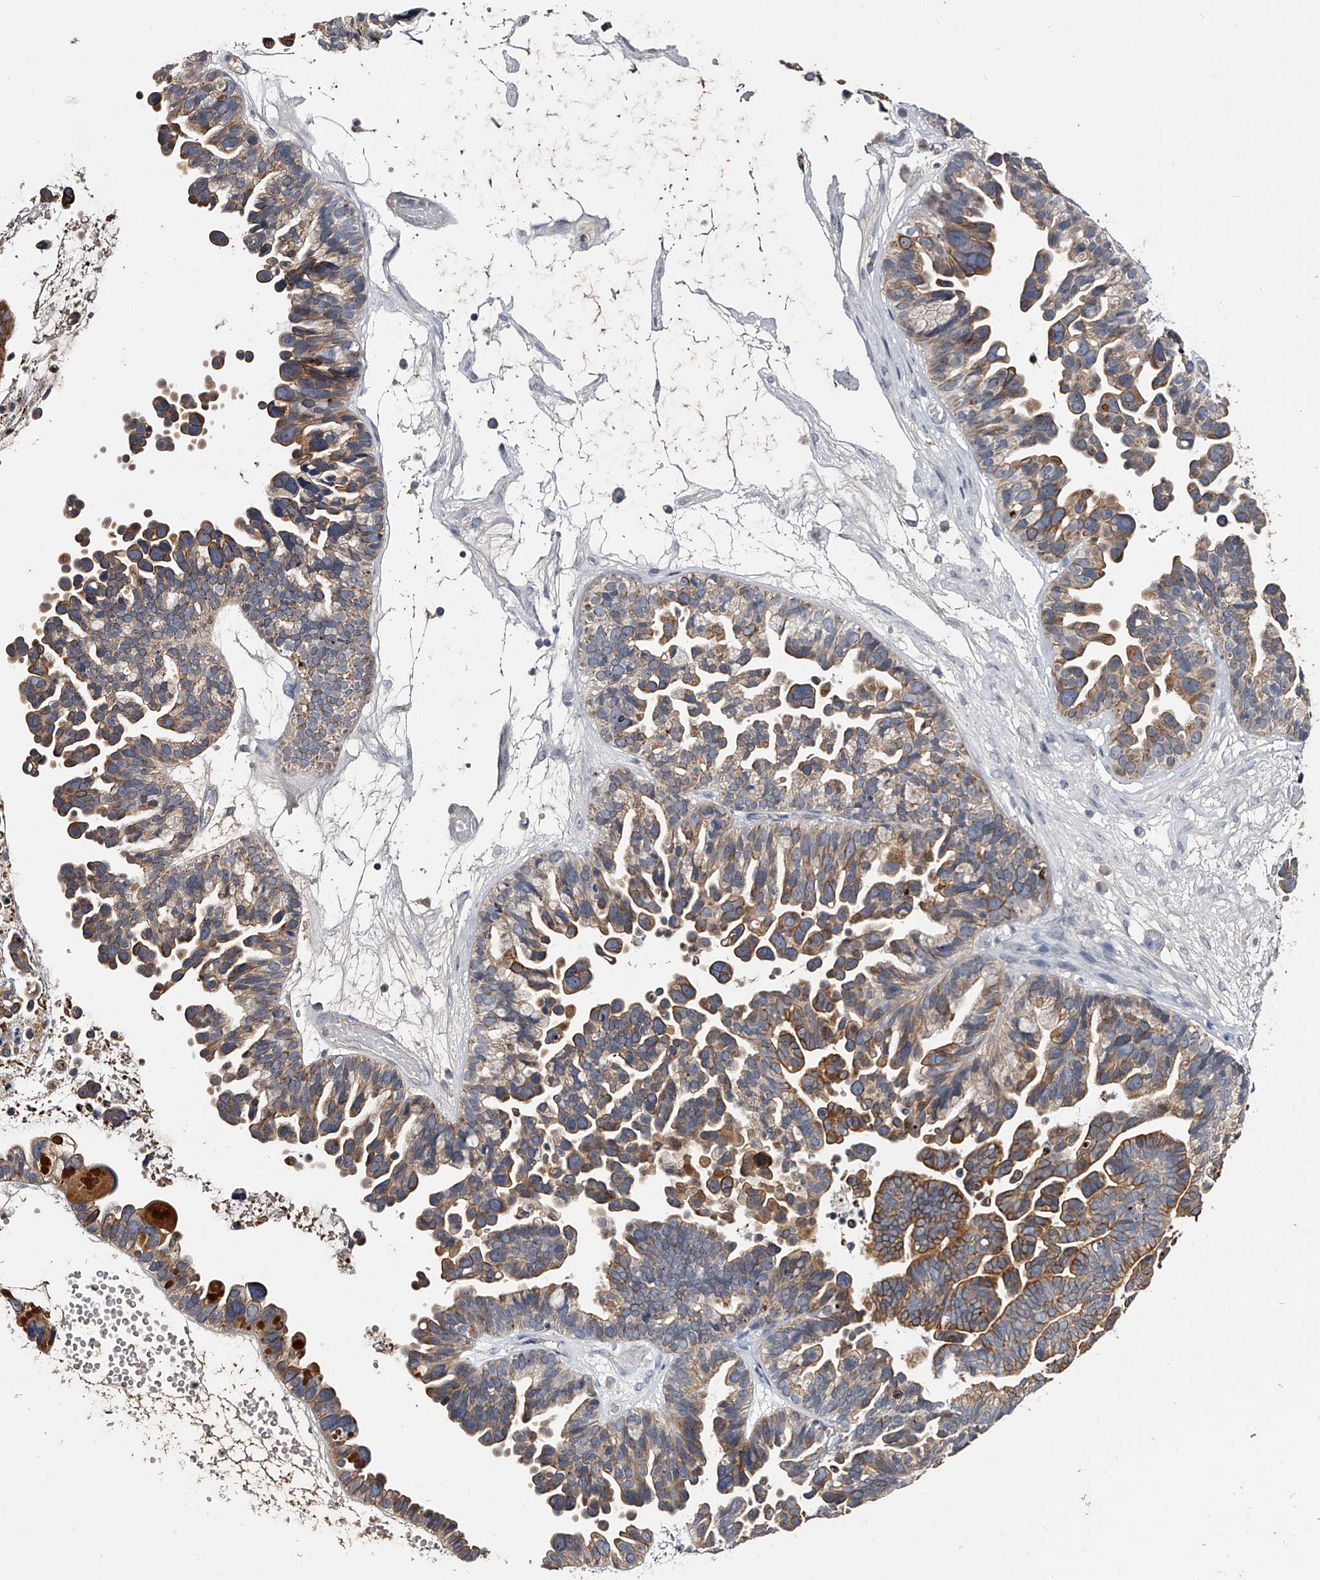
{"staining": {"intensity": "moderate", "quantity": ">75%", "location": "cytoplasmic/membranous"}, "tissue": "ovarian cancer", "cell_type": "Tumor cells", "image_type": "cancer", "snomed": [{"axis": "morphology", "description": "Cystadenocarcinoma, serous, NOS"}, {"axis": "topography", "description": "Ovary"}], "caption": "The immunohistochemical stain labels moderate cytoplasmic/membranous expression in tumor cells of serous cystadenocarcinoma (ovarian) tissue. The protein of interest is stained brown, and the nuclei are stained in blue (DAB IHC with brightfield microscopy, high magnification).", "gene": "MDN1", "patient": {"sex": "female", "age": 56}}